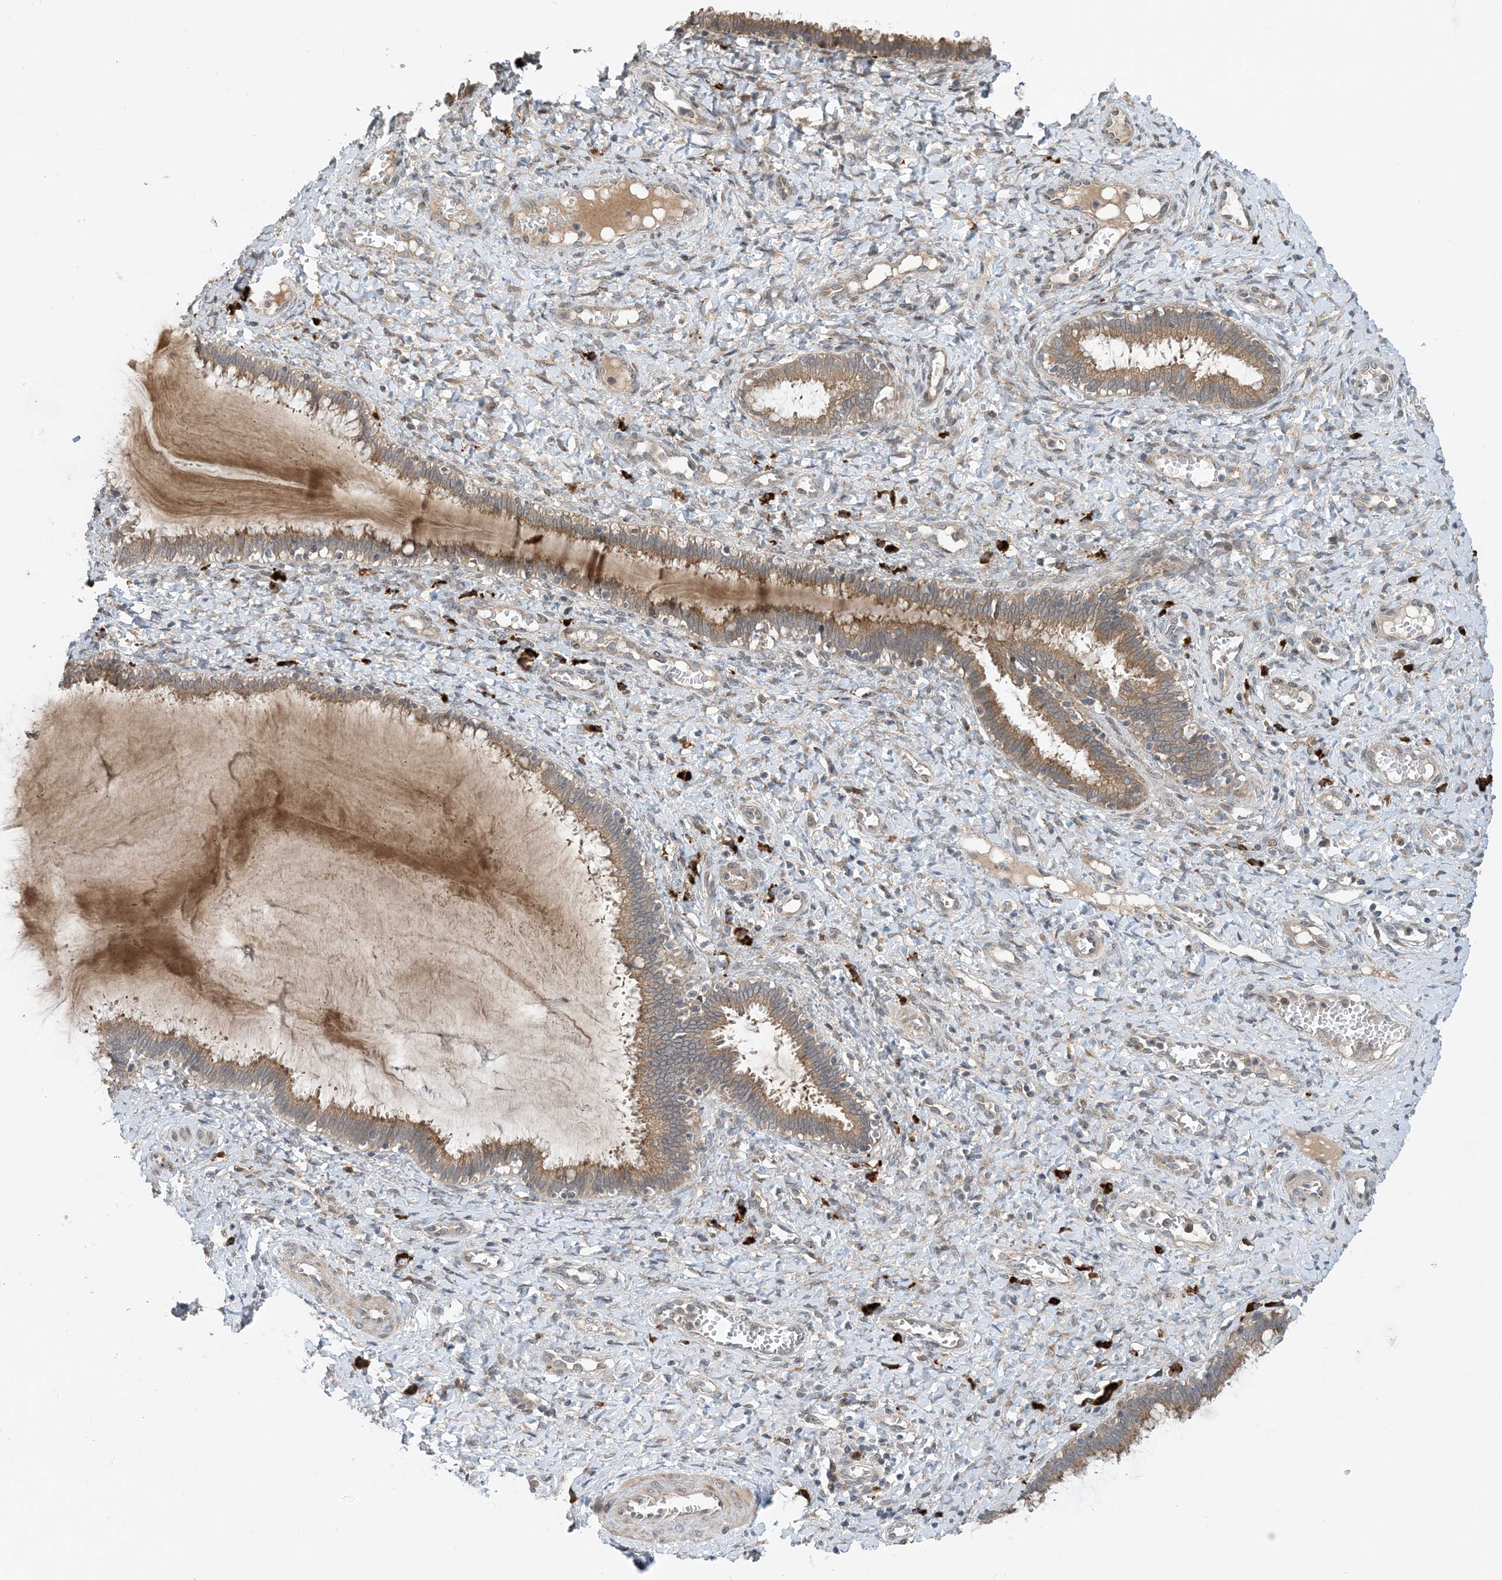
{"staining": {"intensity": "moderate", "quantity": "25%-75%", "location": "cytoplasmic/membranous"}, "tissue": "cervix", "cell_type": "Glandular cells", "image_type": "normal", "snomed": [{"axis": "morphology", "description": "Normal tissue, NOS"}, {"axis": "morphology", "description": "Adenocarcinoma, NOS"}, {"axis": "topography", "description": "Cervix"}], "caption": "Immunohistochemical staining of unremarkable human cervix exhibits 25%-75% levels of moderate cytoplasmic/membranous protein positivity in approximately 25%-75% of glandular cells.", "gene": "PHOSPHO2", "patient": {"sex": "female", "age": 29}}